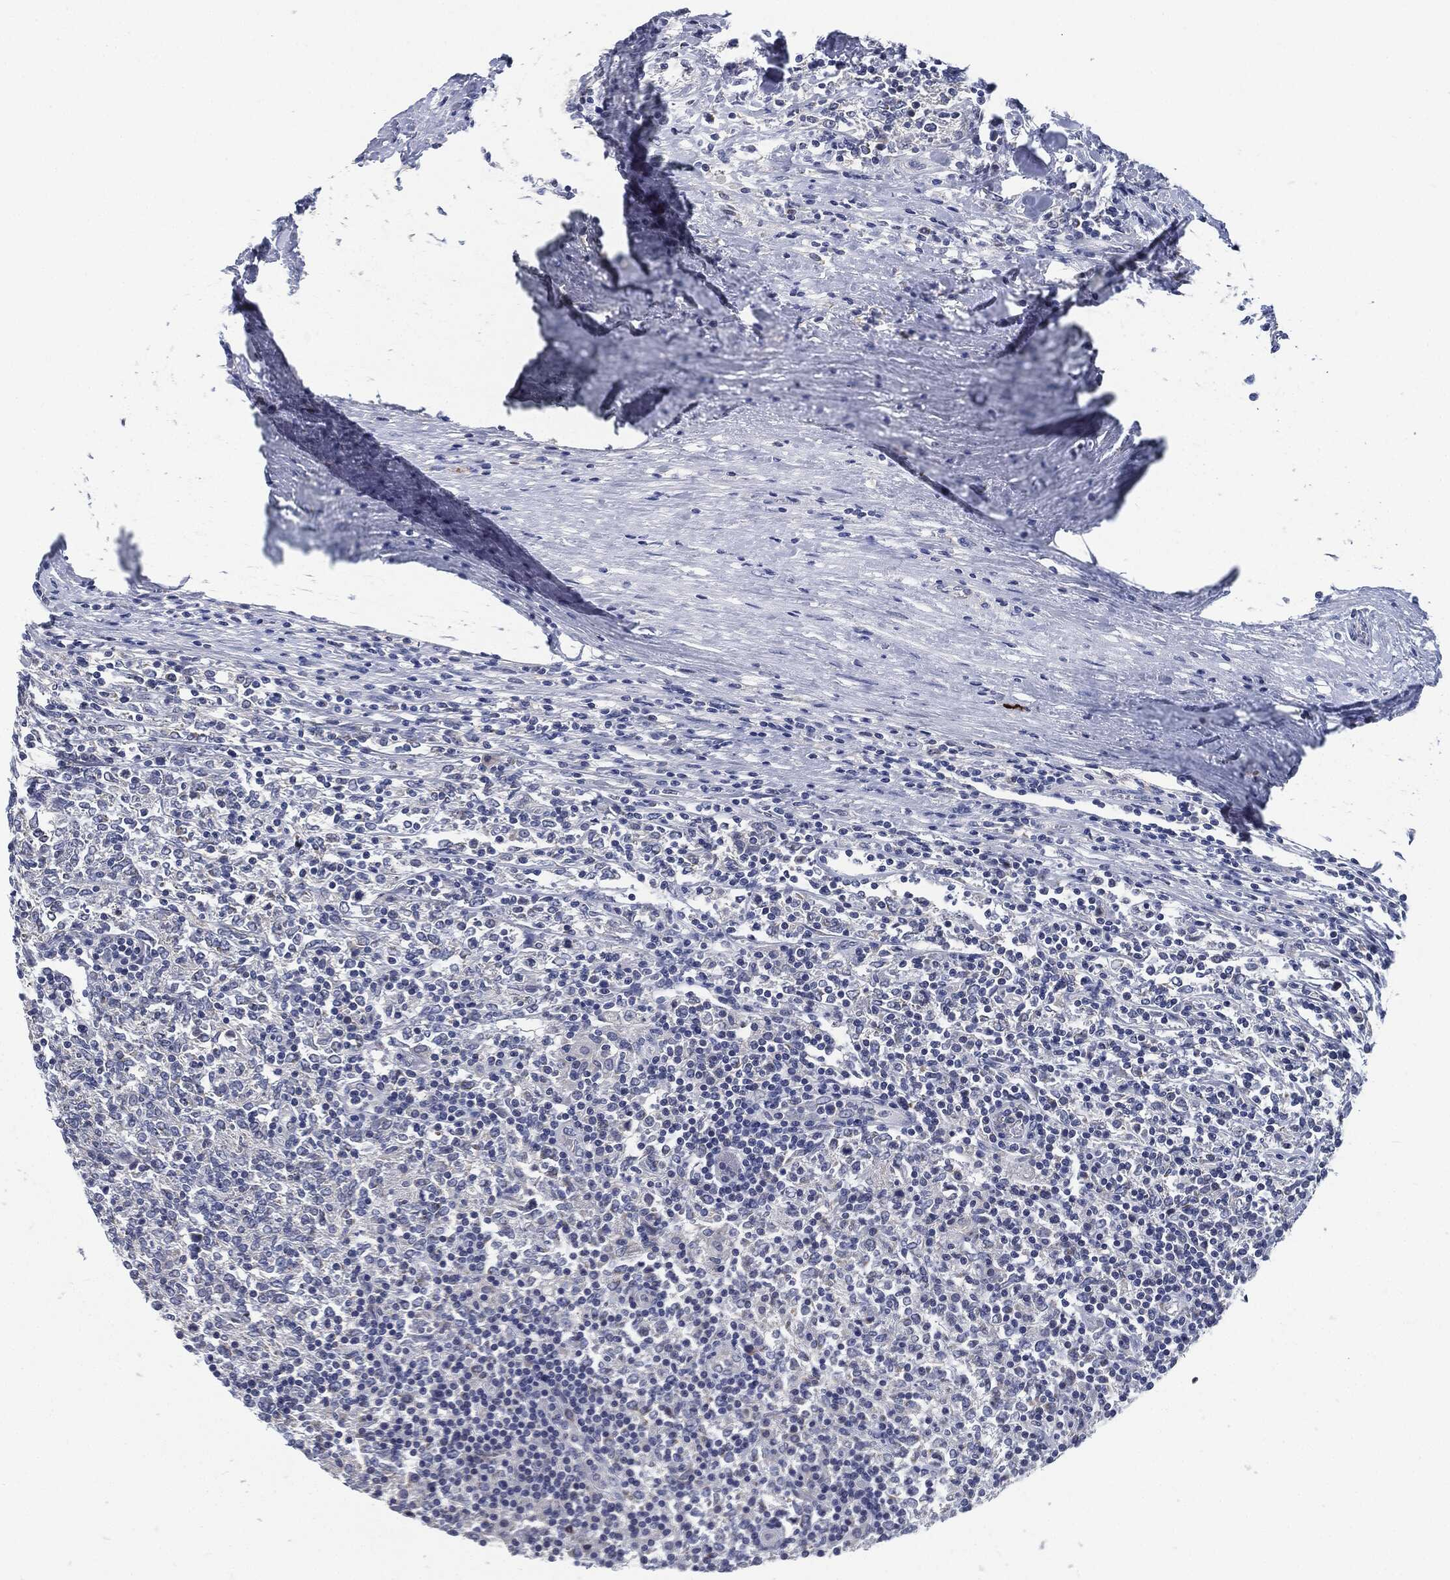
{"staining": {"intensity": "negative", "quantity": "none", "location": "none"}, "tissue": "lymphoma", "cell_type": "Tumor cells", "image_type": "cancer", "snomed": [{"axis": "morphology", "description": "Malignant lymphoma, non-Hodgkin's type, High grade"}, {"axis": "topography", "description": "Lymph node"}], "caption": "An image of human lymphoma is negative for staining in tumor cells.", "gene": "SIGLEC9", "patient": {"sex": "female", "age": 84}}